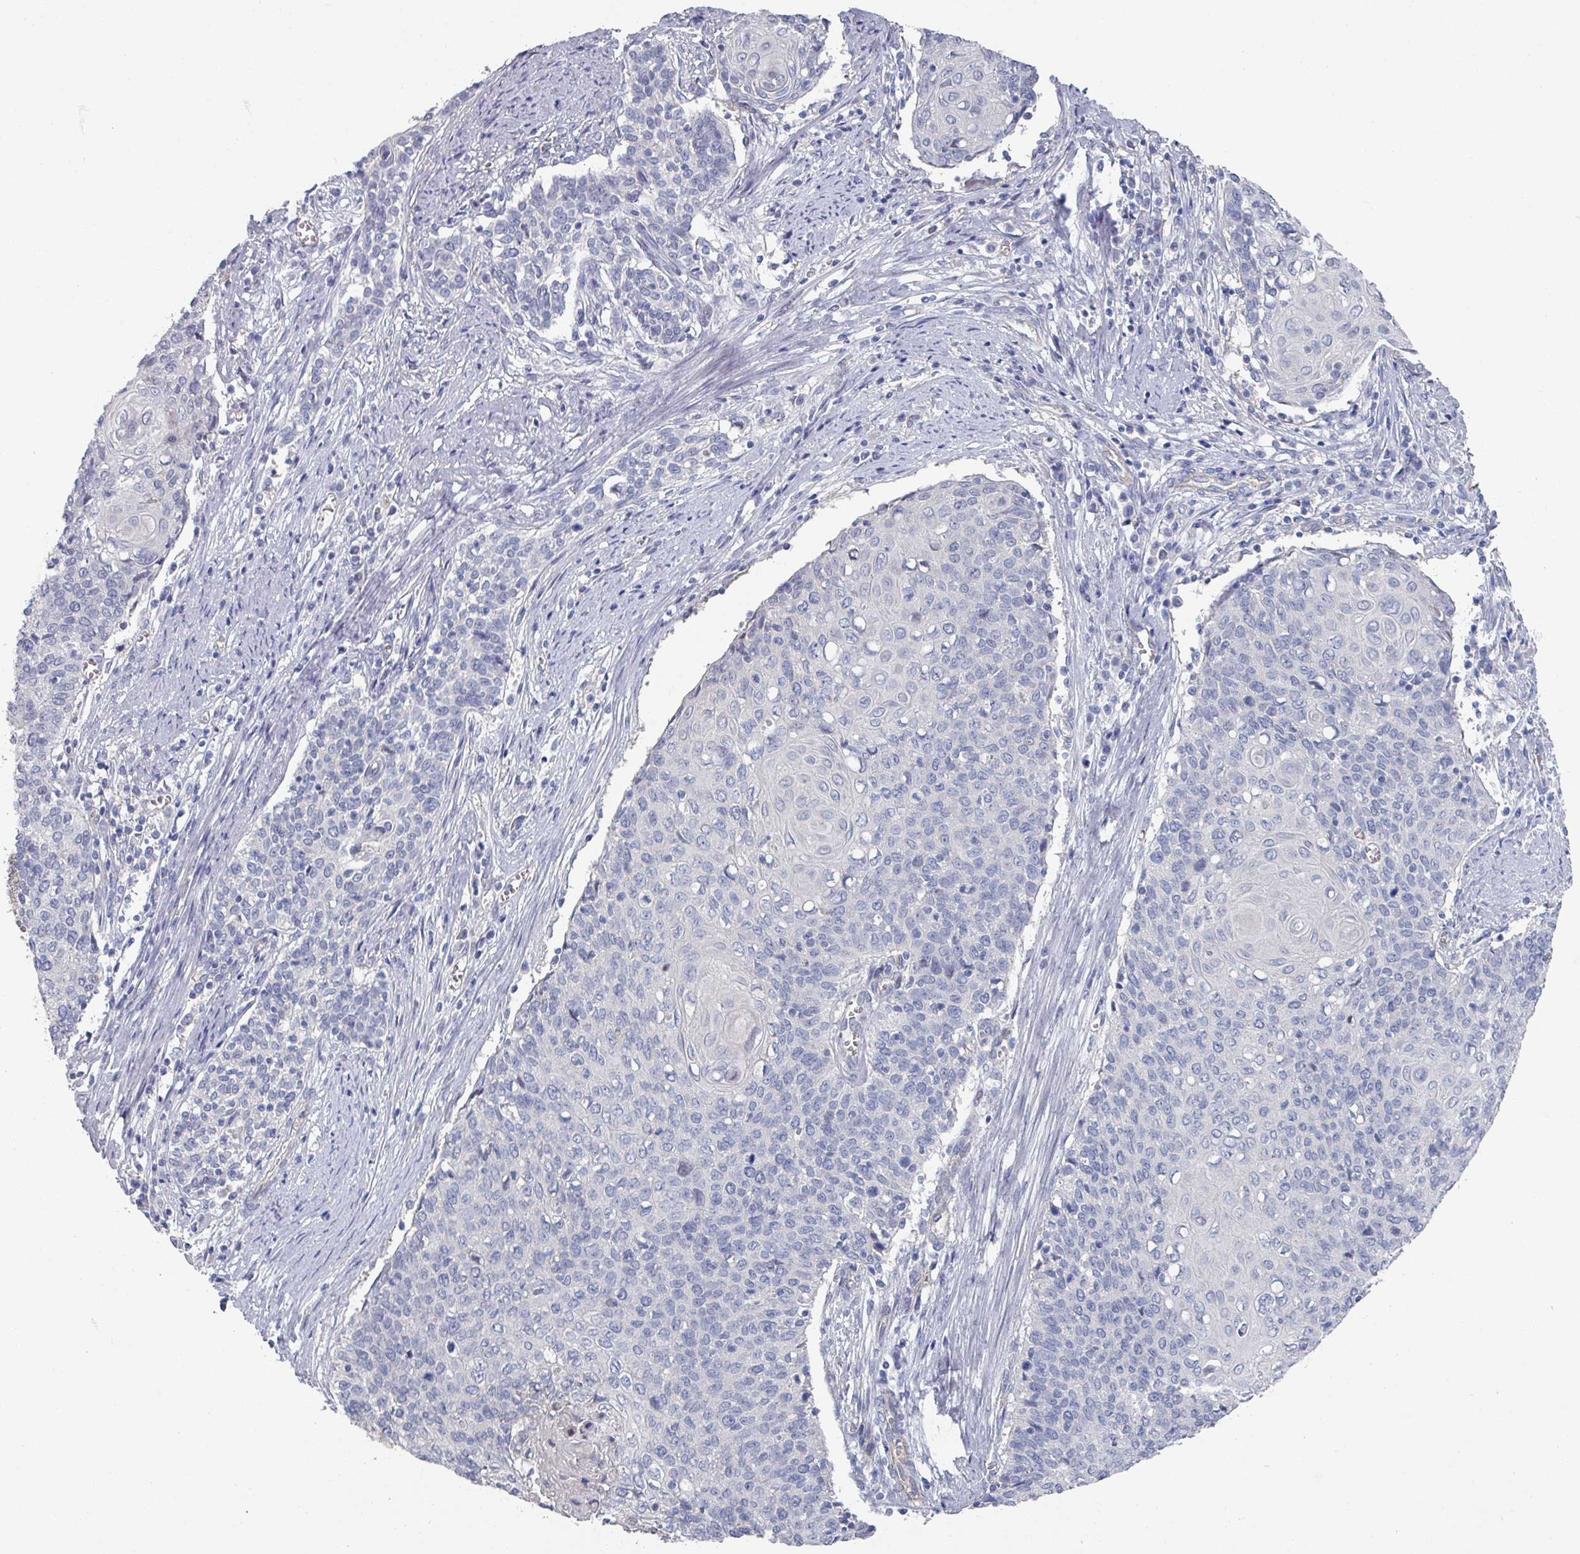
{"staining": {"intensity": "negative", "quantity": "none", "location": "none"}, "tissue": "cervical cancer", "cell_type": "Tumor cells", "image_type": "cancer", "snomed": [{"axis": "morphology", "description": "Squamous cell carcinoma, NOS"}, {"axis": "topography", "description": "Cervix"}], "caption": "DAB immunohistochemical staining of human cervical cancer (squamous cell carcinoma) shows no significant staining in tumor cells.", "gene": "EFL1", "patient": {"sex": "female", "age": 39}}